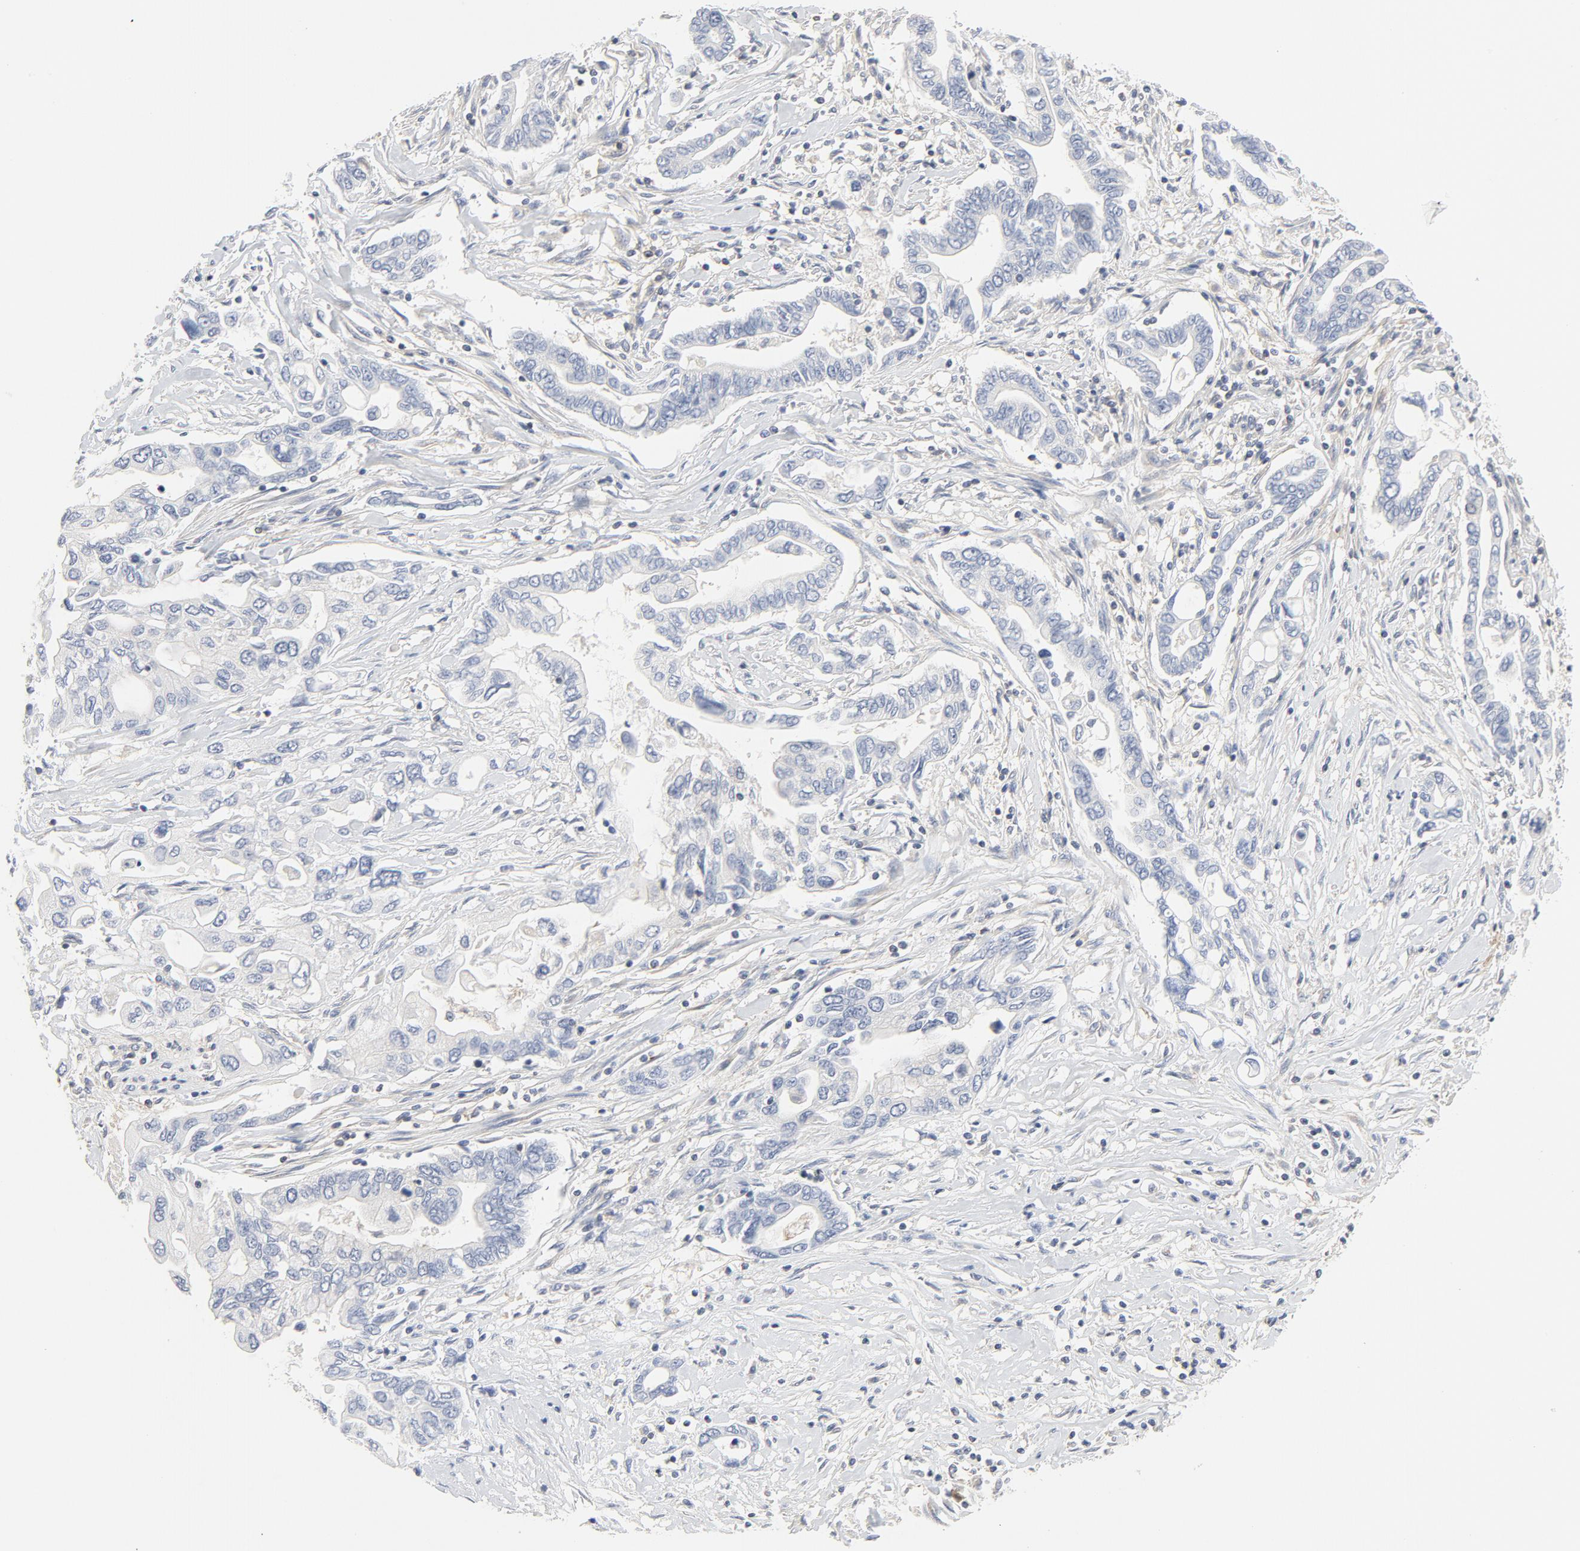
{"staining": {"intensity": "weak", "quantity": "<25%", "location": "cytoplasmic/membranous"}, "tissue": "pancreatic cancer", "cell_type": "Tumor cells", "image_type": "cancer", "snomed": [{"axis": "morphology", "description": "Adenocarcinoma, NOS"}, {"axis": "topography", "description": "Pancreas"}], "caption": "Tumor cells show no significant expression in pancreatic cancer (adenocarcinoma).", "gene": "RABEP1", "patient": {"sex": "female", "age": 57}}